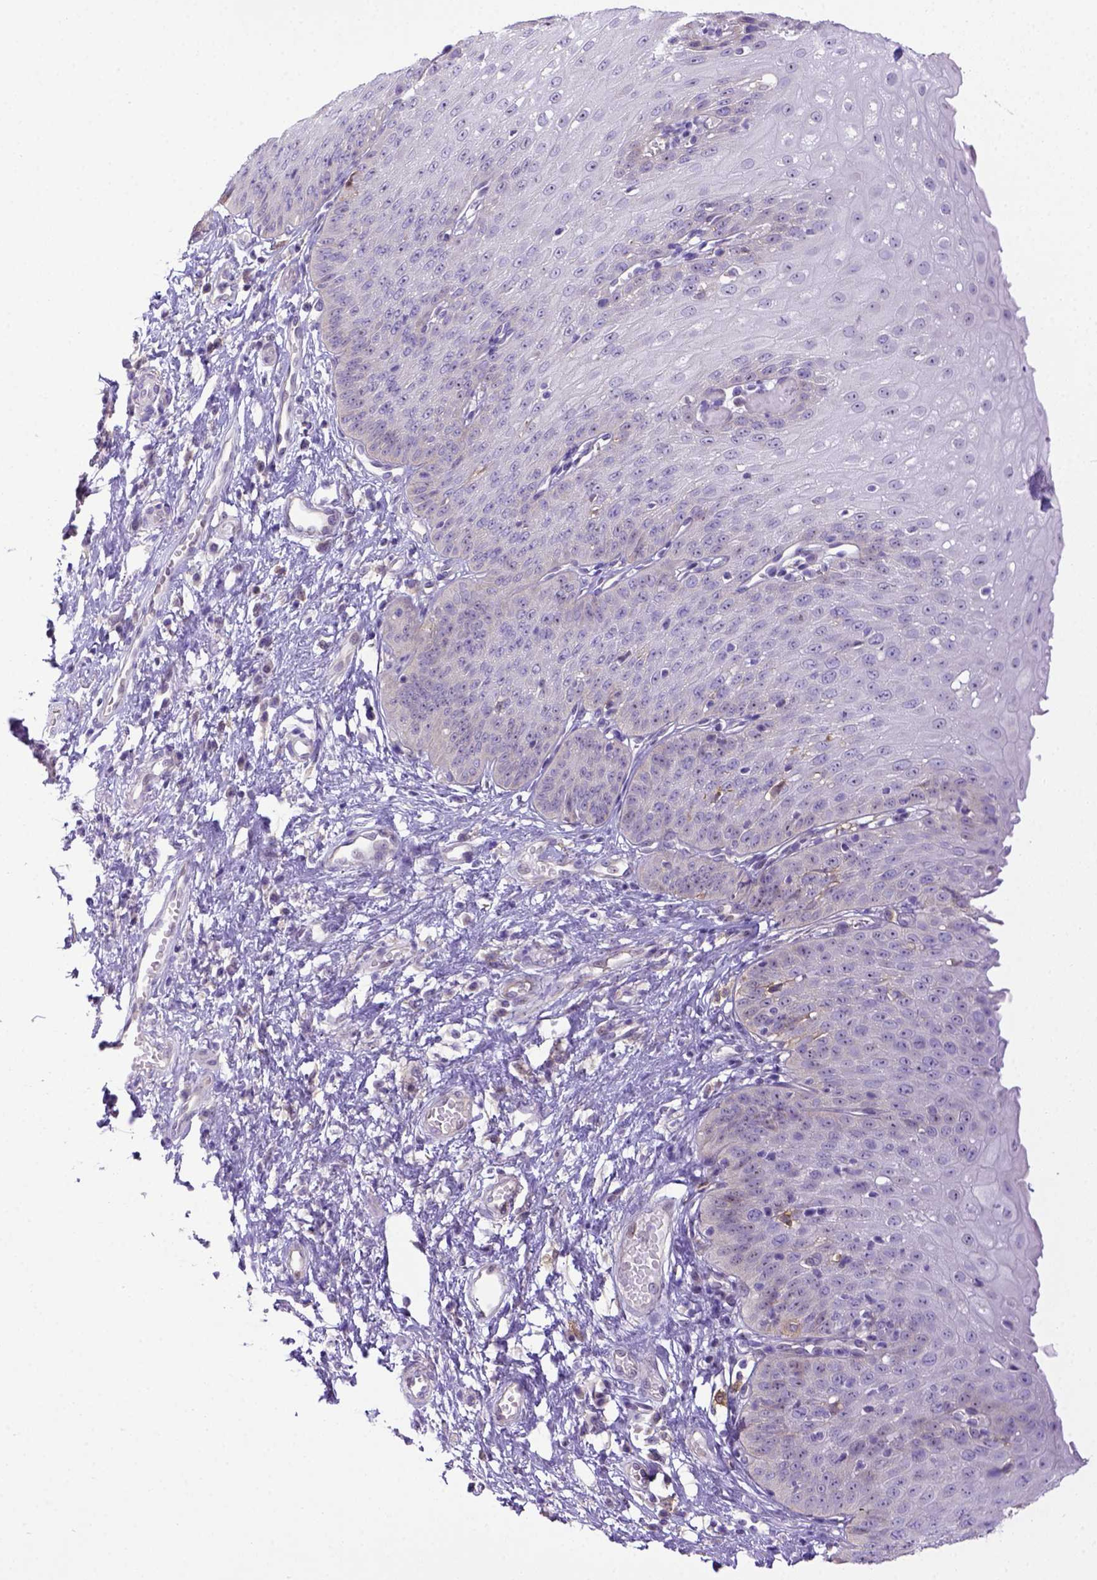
{"staining": {"intensity": "negative", "quantity": "none", "location": "none"}, "tissue": "esophagus", "cell_type": "Squamous epithelial cells", "image_type": "normal", "snomed": [{"axis": "morphology", "description": "Normal tissue, NOS"}, {"axis": "topography", "description": "Esophagus"}], "caption": "The IHC histopathology image has no significant staining in squamous epithelial cells of esophagus. (DAB immunohistochemistry (IHC), high magnification).", "gene": "CD40", "patient": {"sex": "male", "age": 71}}